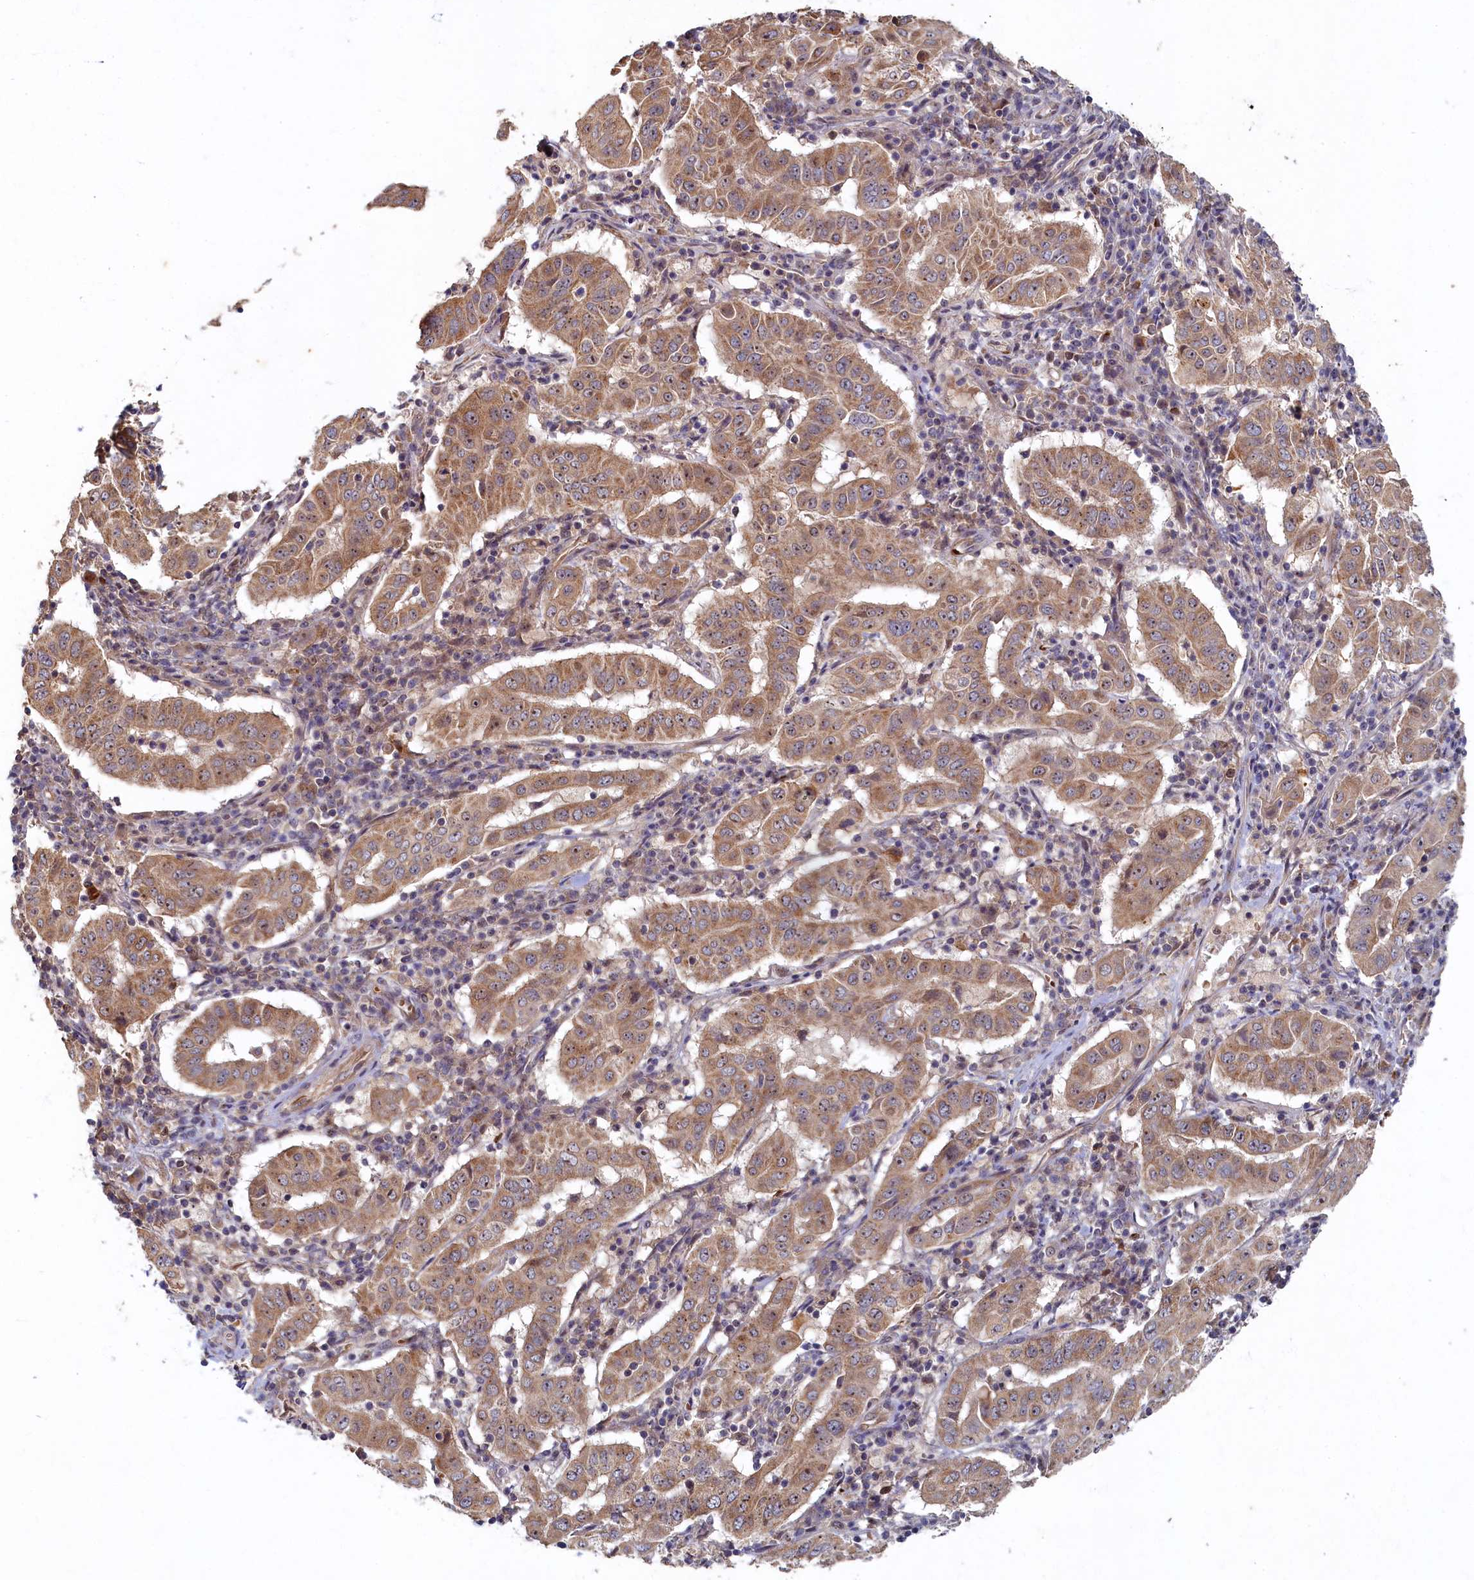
{"staining": {"intensity": "moderate", "quantity": ">75%", "location": "cytoplasmic/membranous"}, "tissue": "pancreatic cancer", "cell_type": "Tumor cells", "image_type": "cancer", "snomed": [{"axis": "morphology", "description": "Adenocarcinoma, NOS"}, {"axis": "topography", "description": "Pancreas"}], "caption": "A brown stain labels moderate cytoplasmic/membranous staining of a protein in pancreatic adenocarcinoma tumor cells.", "gene": "CEP20", "patient": {"sex": "male", "age": 63}}